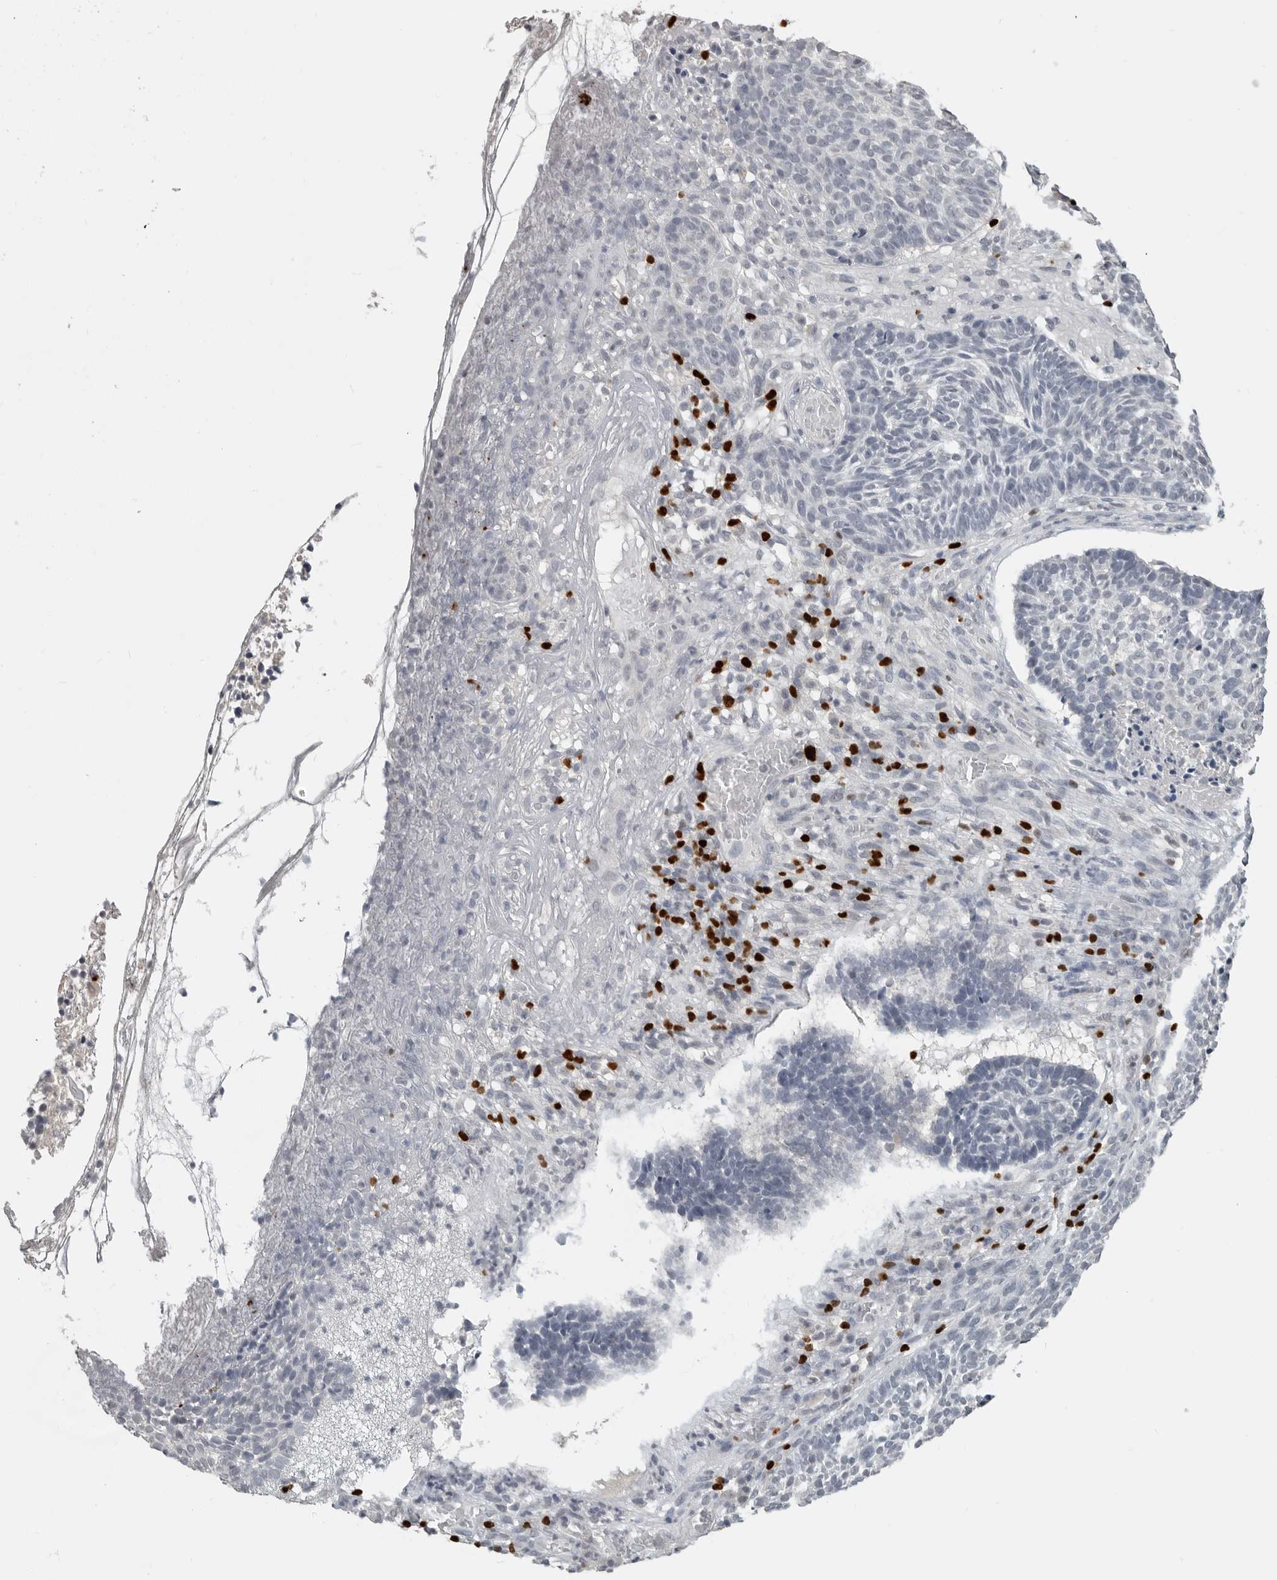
{"staining": {"intensity": "negative", "quantity": "none", "location": "none"}, "tissue": "skin cancer", "cell_type": "Tumor cells", "image_type": "cancer", "snomed": [{"axis": "morphology", "description": "Basal cell carcinoma"}, {"axis": "topography", "description": "Skin"}], "caption": "There is no significant expression in tumor cells of basal cell carcinoma (skin).", "gene": "FOXP3", "patient": {"sex": "male", "age": 85}}